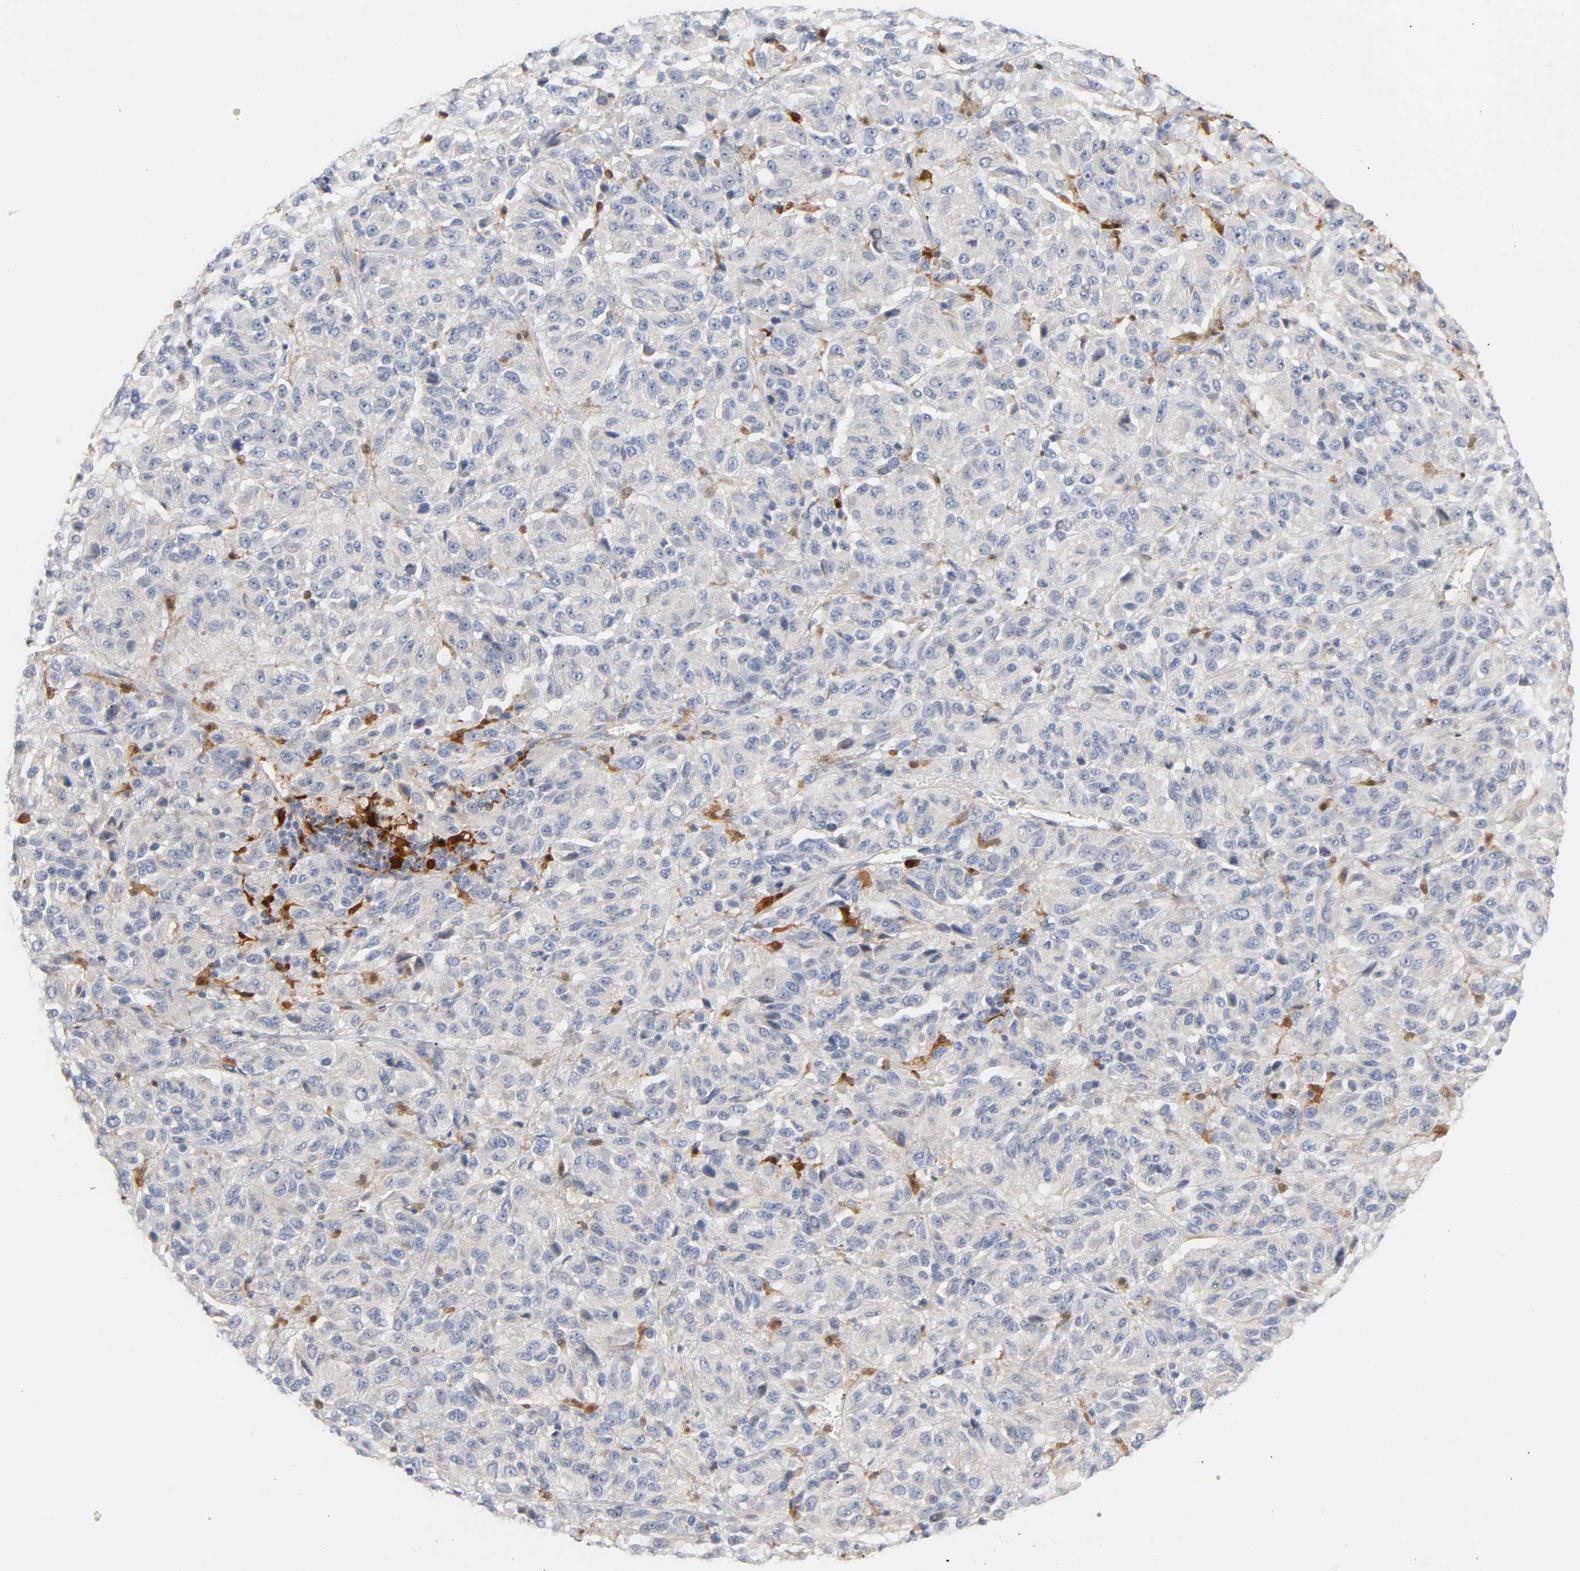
{"staining": {"intensity": "negative", "quantity": "none", "location": "none"}, "tissue": "melanoma", "cell_type": "Tumor cells", "image_type": "cancer", "snomed": [{"axis": "morphology", "description": "Malignant melanoma, Metastatic site"}, {"axis": "topography", "description": "Lung"}], "caption": "Histopathology image shows no significant protein staining in tumor cells of melanoma.", "gene": "IL18", "patient": {"sex": "male", "age": 64}}